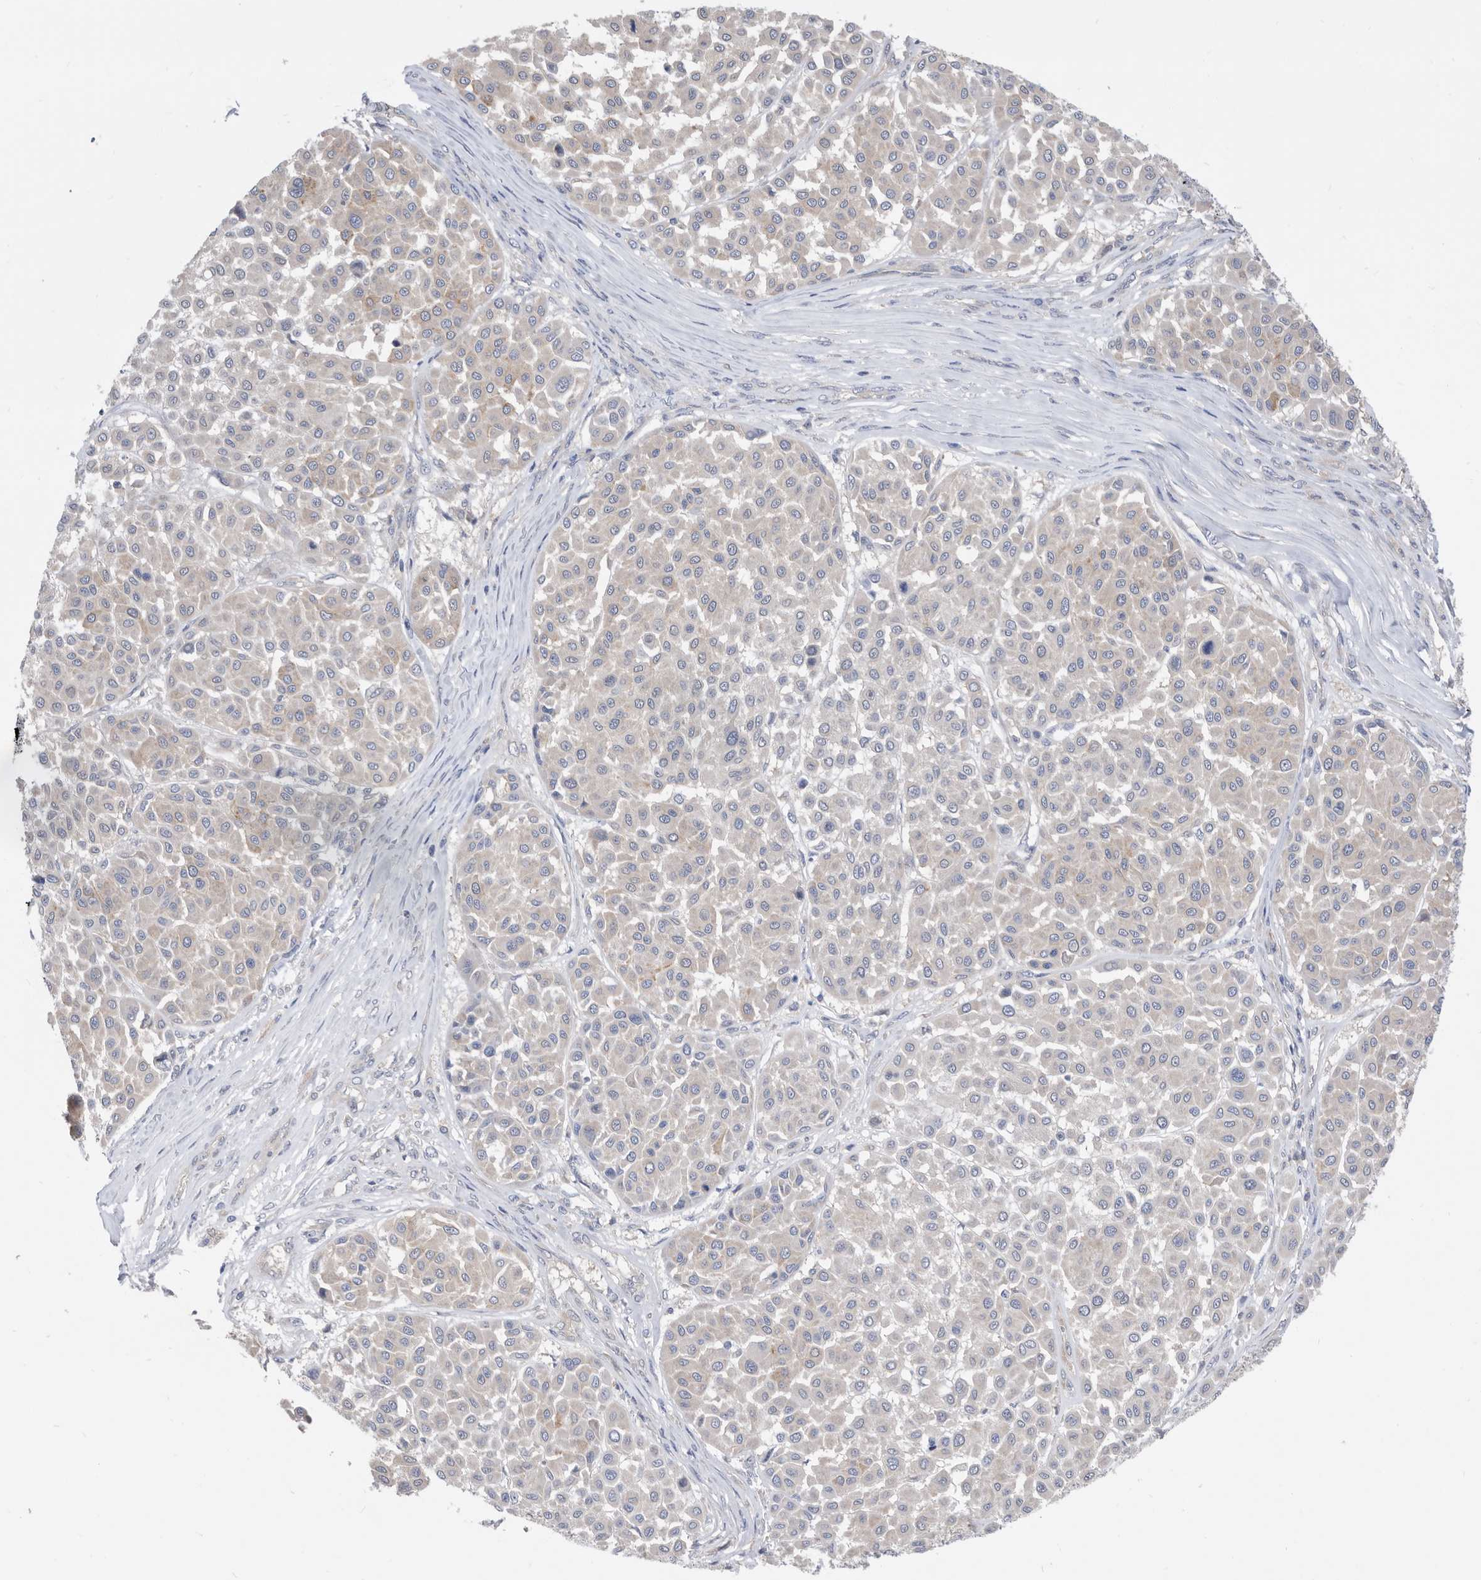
{"staining": {"intensity": "negative", "quantity": "none", "location": "none"}, "tissue": "melanoma", "cell_type": "Tumor cells", "image_type": "cancer", "snomed": [{"axis": "morphology", "description": "Malignant melanoma, Metastatic site"}, {"axis": "topography", "description": "Soft tissue"}], "caption": "High power microscopy image of an immunohistochemistry image of malignant melanoma (metastatic site), revealing no significant expression in tumor cells.", "gene": "CCT4", "patient": {"sex": "male", "age": 41}}